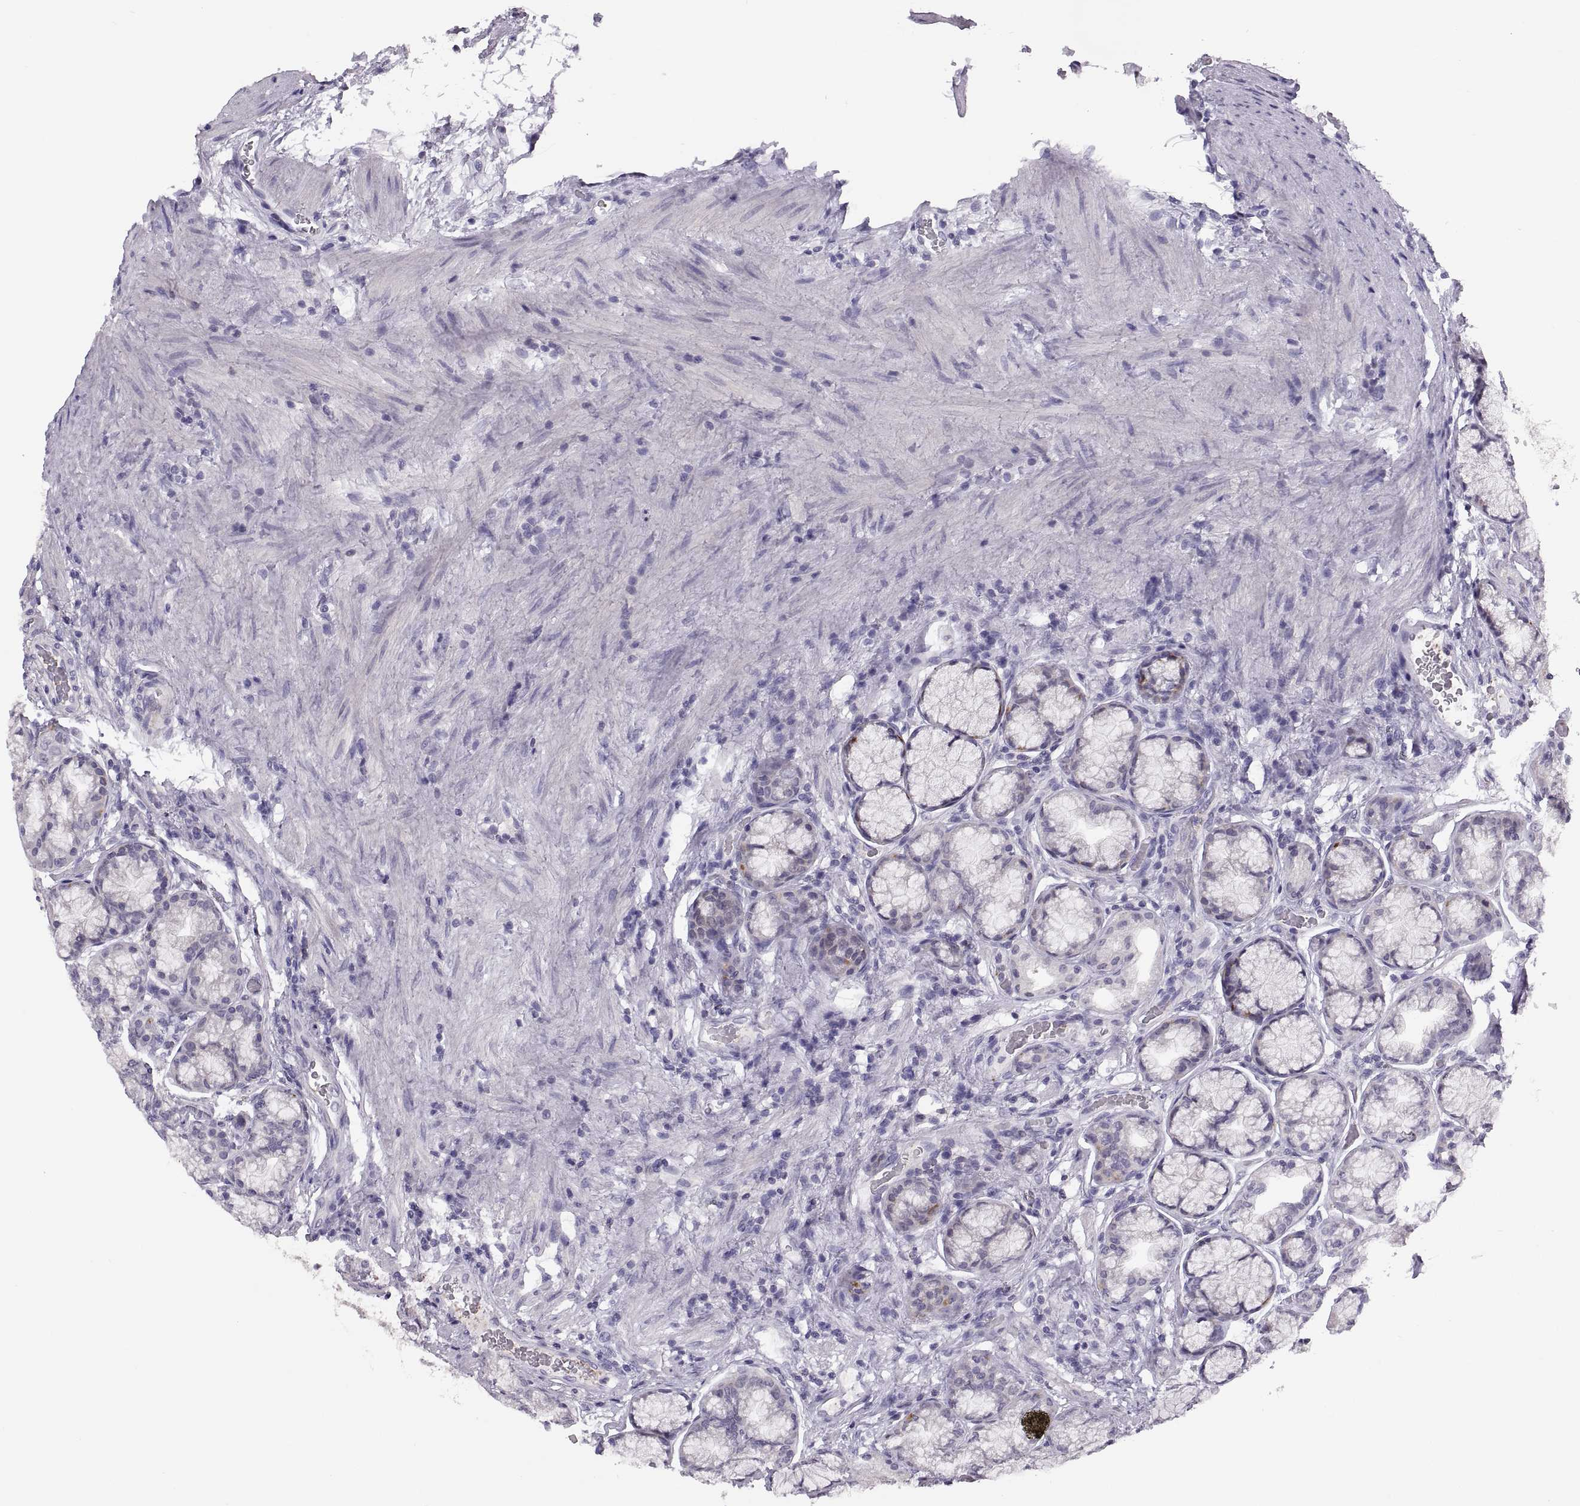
{"staining": {"intensity": "negative", "quantity": "none", "location": "none"}, "tissue": "stomach", "cell_type": "Glandular cells", "image_type": "normal", "snomed": [{"axis": "morphology", "description": "Normal tissue, NOS"}, {"axis": "morphology", "description": "Adenocarcinoma, NOS"}, {"axis": "morphology", "description": "Adenocarcinoma, High grade"}, {"axis": "topography", "description": "Stomach, upper"}, {"axis": "topography", "description": "Stomach"}], "caption": "Glandular cells show no significant positivity in normal stomach. The staining is performed using DAB (3,3'-diaminobenzidine) brown chromogen with nuclei counter-stained in using hematoxylin.", "gene": "TTC21A", "patient": {"sex": "female", "age": 65}}